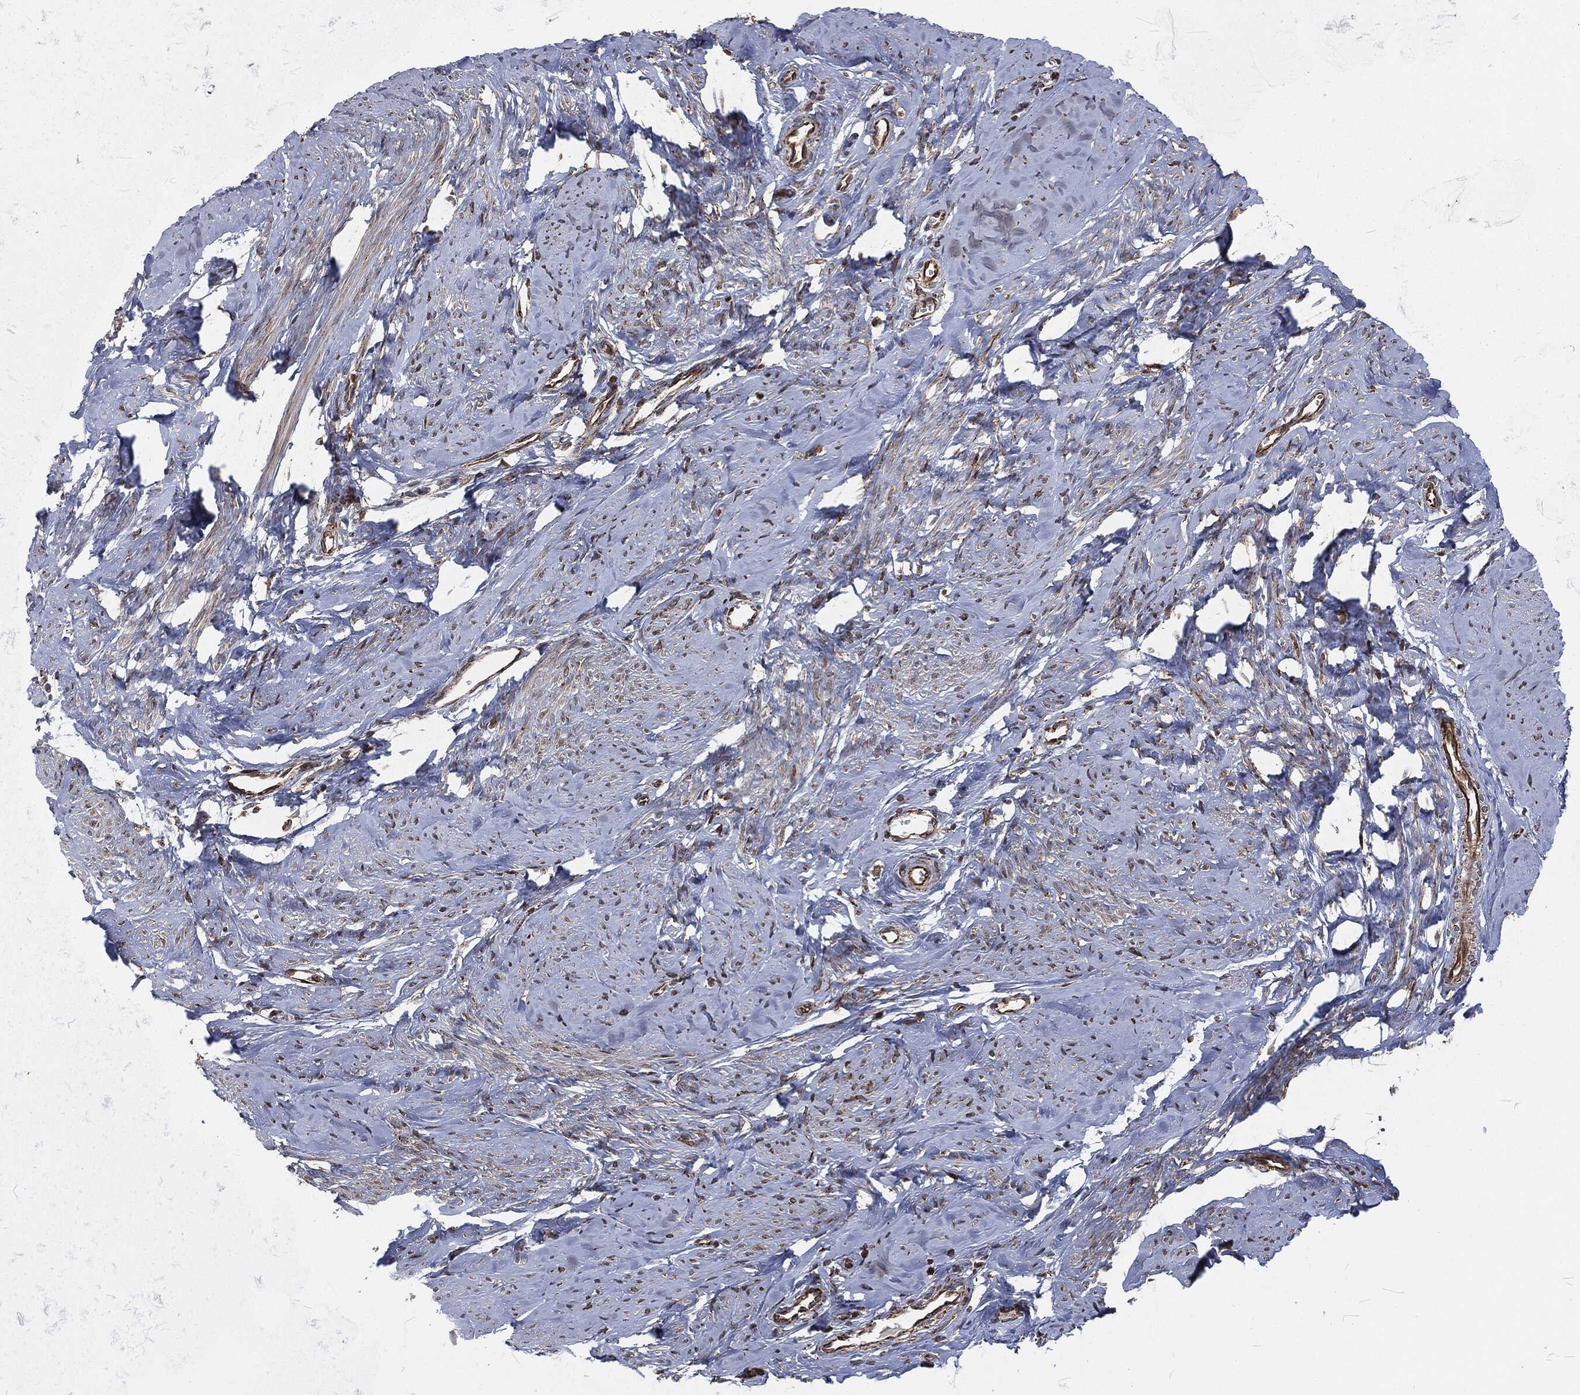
{"staining": {"intensity": "moderate", "quantity": "<25%", "location": "cytoplasmic/membranous"}, "tissue": "smooth muscle", "cell_type": "Smooth muscle cells", "image_type": "normal", "snomed": [{"axis": "morphology", "description": "Normal tissue, NOS"}, {"axis": "topography", "description": "Smooth muscle"}], "caption": "DAB immunohistochemical staining of normal smooth muscle exhibits moderate cytoplasmic/membranous protein expression in about <25% of smooth muscle cells.", "gene": "RFTN1", "patient": {"sex": "female", "age": 48}}